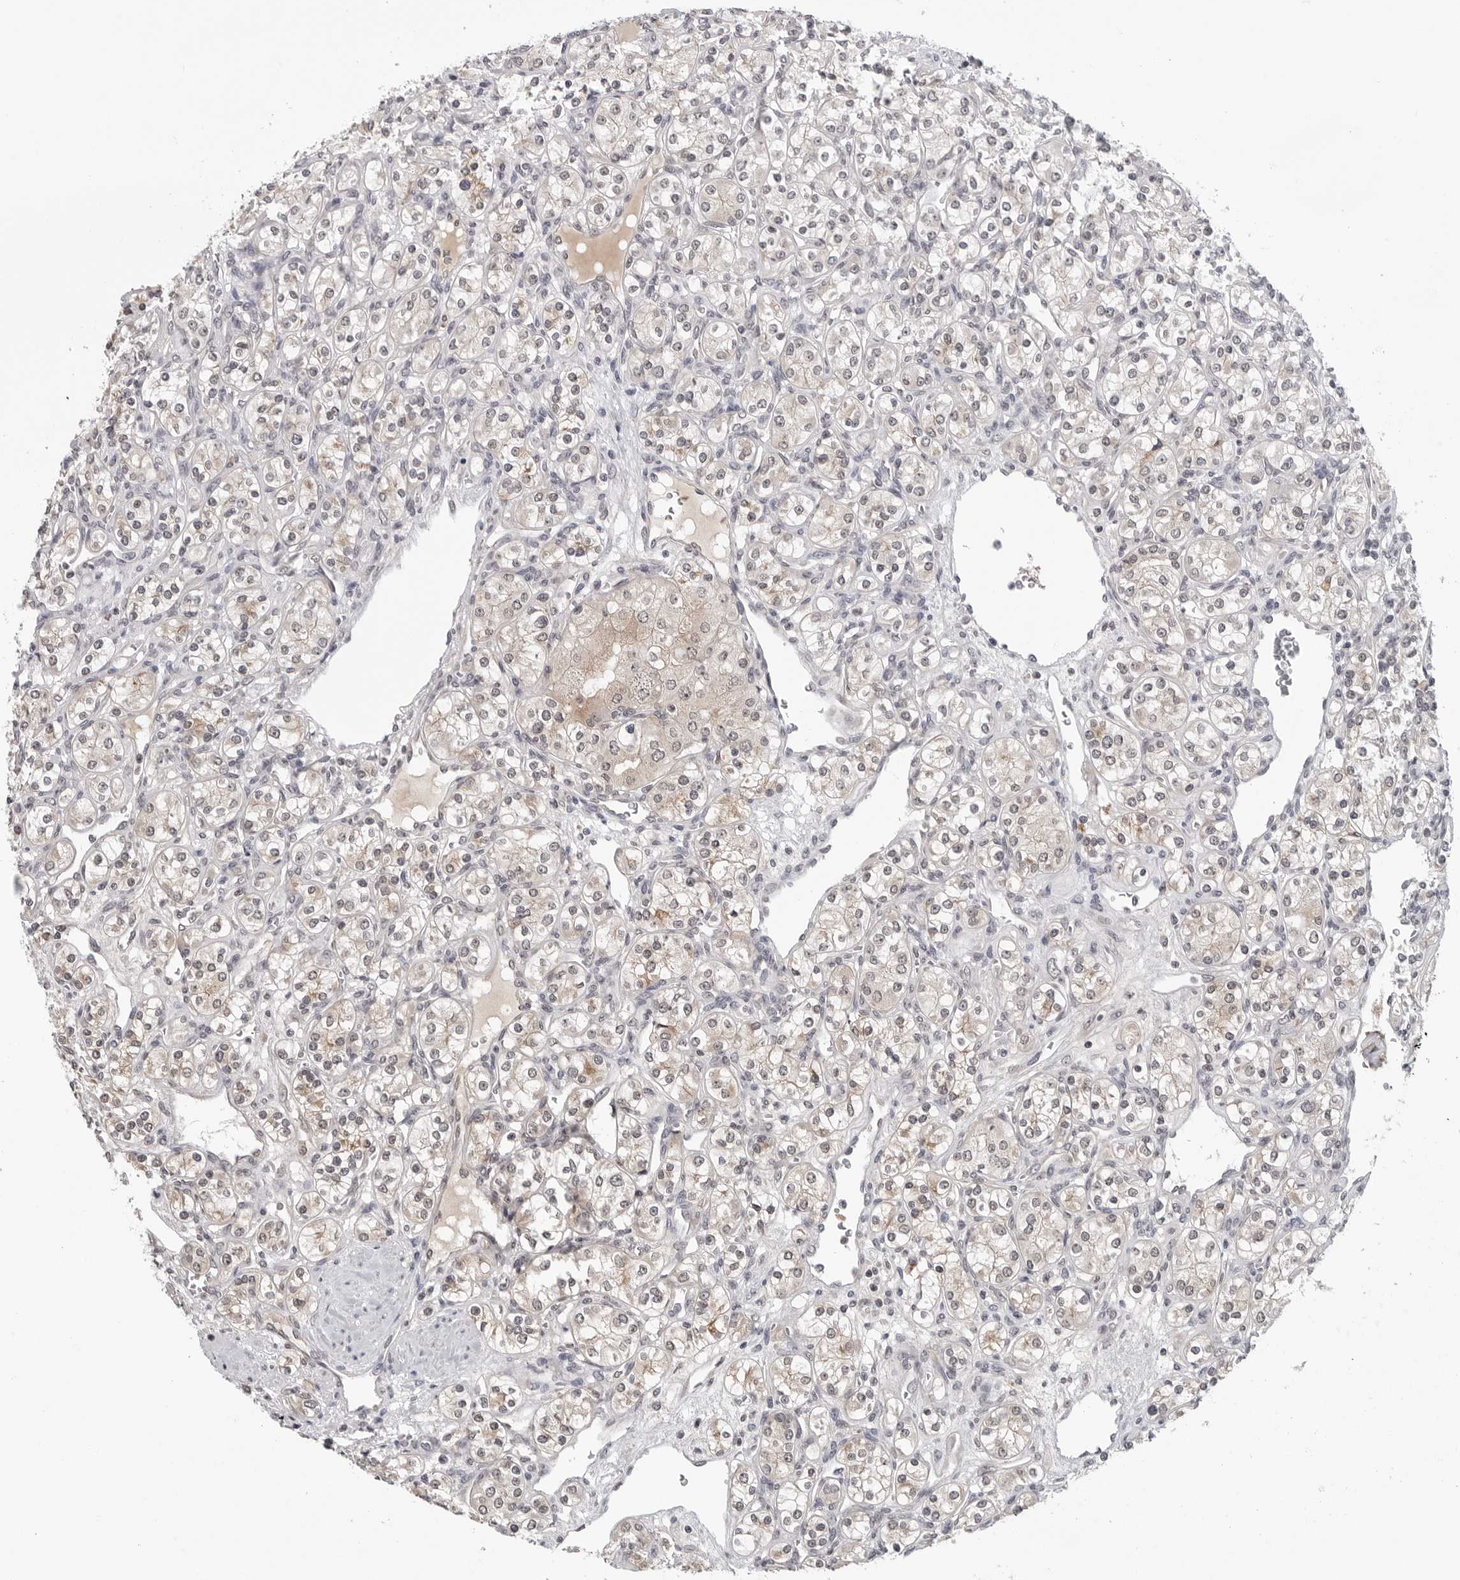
{"staining": {"intensity": "weak", "quantity": "<25%", "location": "cytoplasmic/membranous,nuclear"}, "tissue": "renal cancer", "cell_type": "Tumor cells", "image_type": "cancer", "snomed": [{"axis": "morphology", "description": "Adenocarcinoma, NOS"}, {"axis": "topography", "description": "Kidney"}], "caption": "Immunohistochemistry of human renal adenocarcinoma shows no positivity in tumor cells.", "gene": "CDK20", "patient": {"sex": "male", "age": 77}}